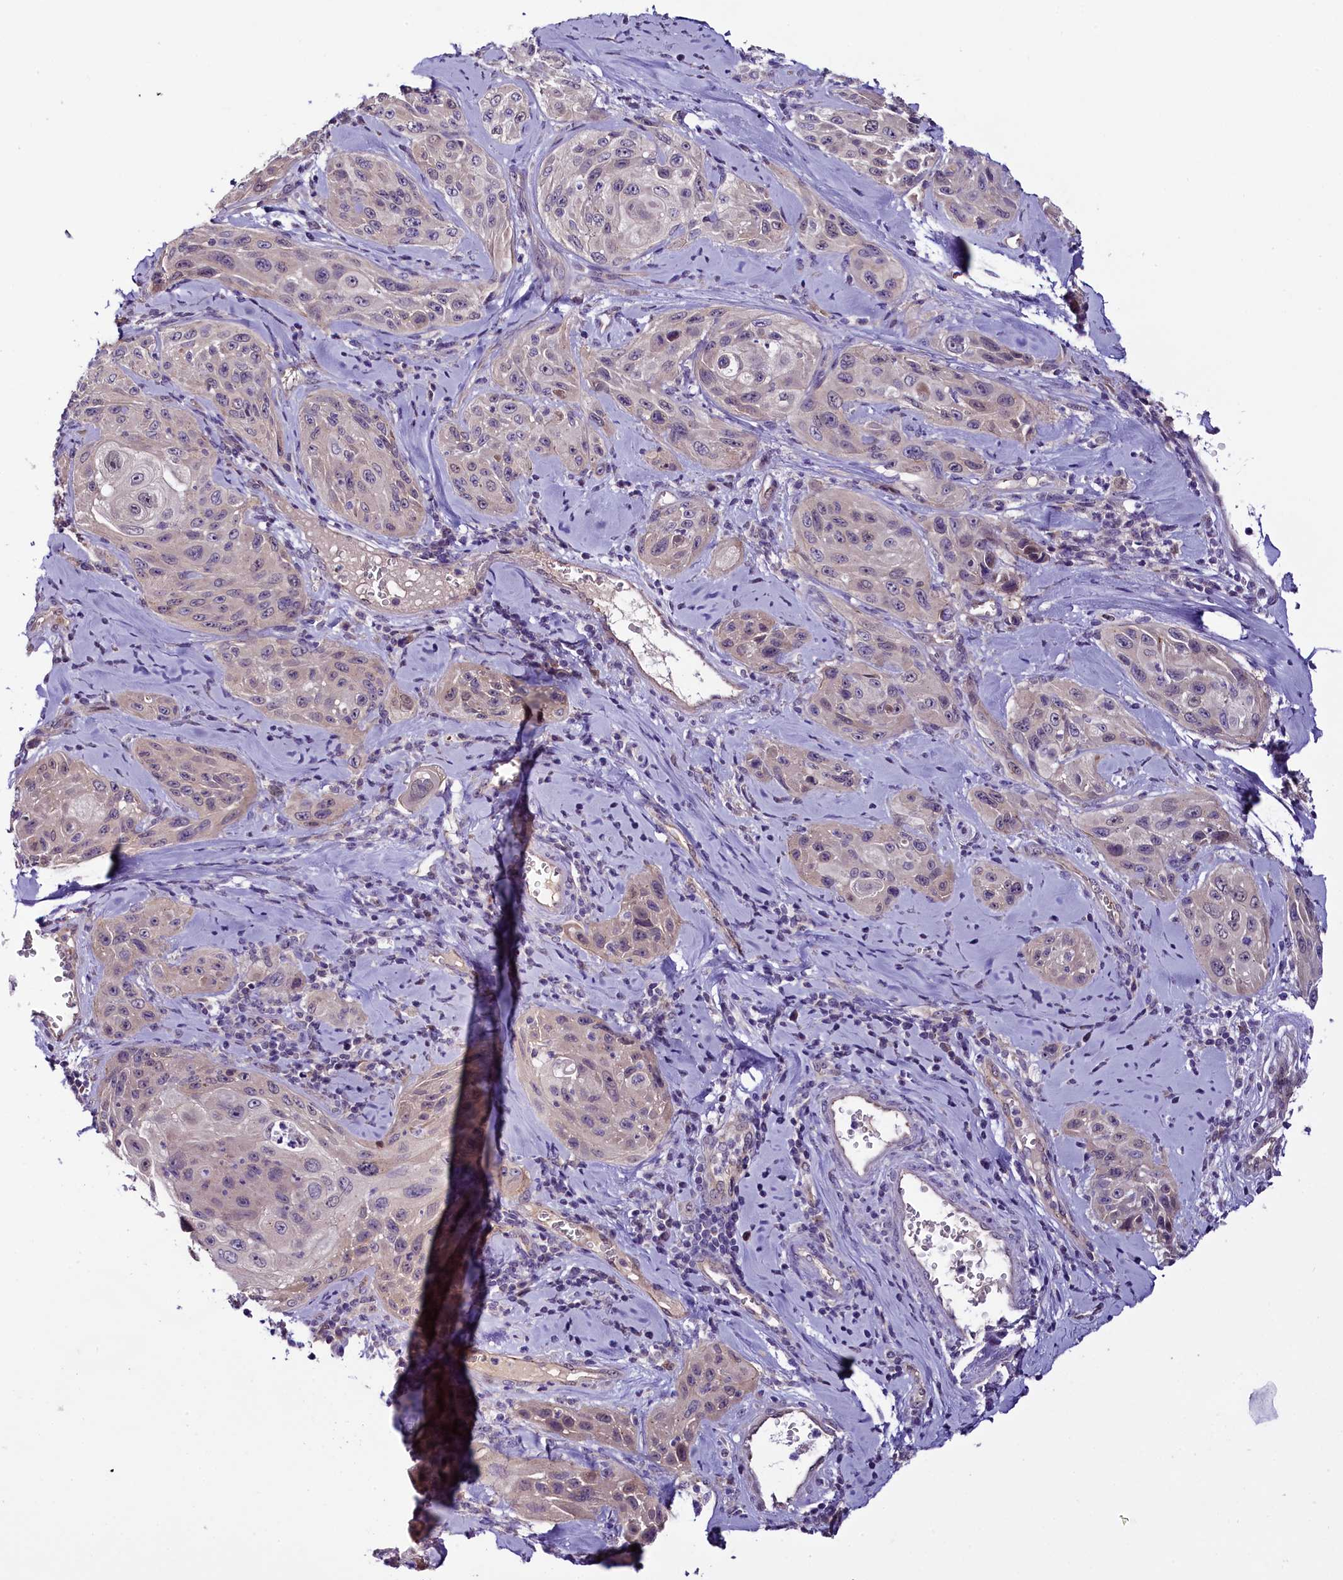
{"staining": {"intensity": "weak", "quantity": "<25%", "location": "nuclear"}, "tissue": "cervical cancer", "cell_type": "Tumor cells", "image_type": "cancer", "snomed": [{"axis": "morphology", "description": "Squamous cell carcinoma, NOS"}, {"axis": "topography", "description": "Cervix"}], "caption": "Micrograph shows no protein staining in tumor cells of cervical cancer (squamous cell carcinoma) tissue.", "gene": "C9orf40", "patient": {"sex": "female", "age": 42}}